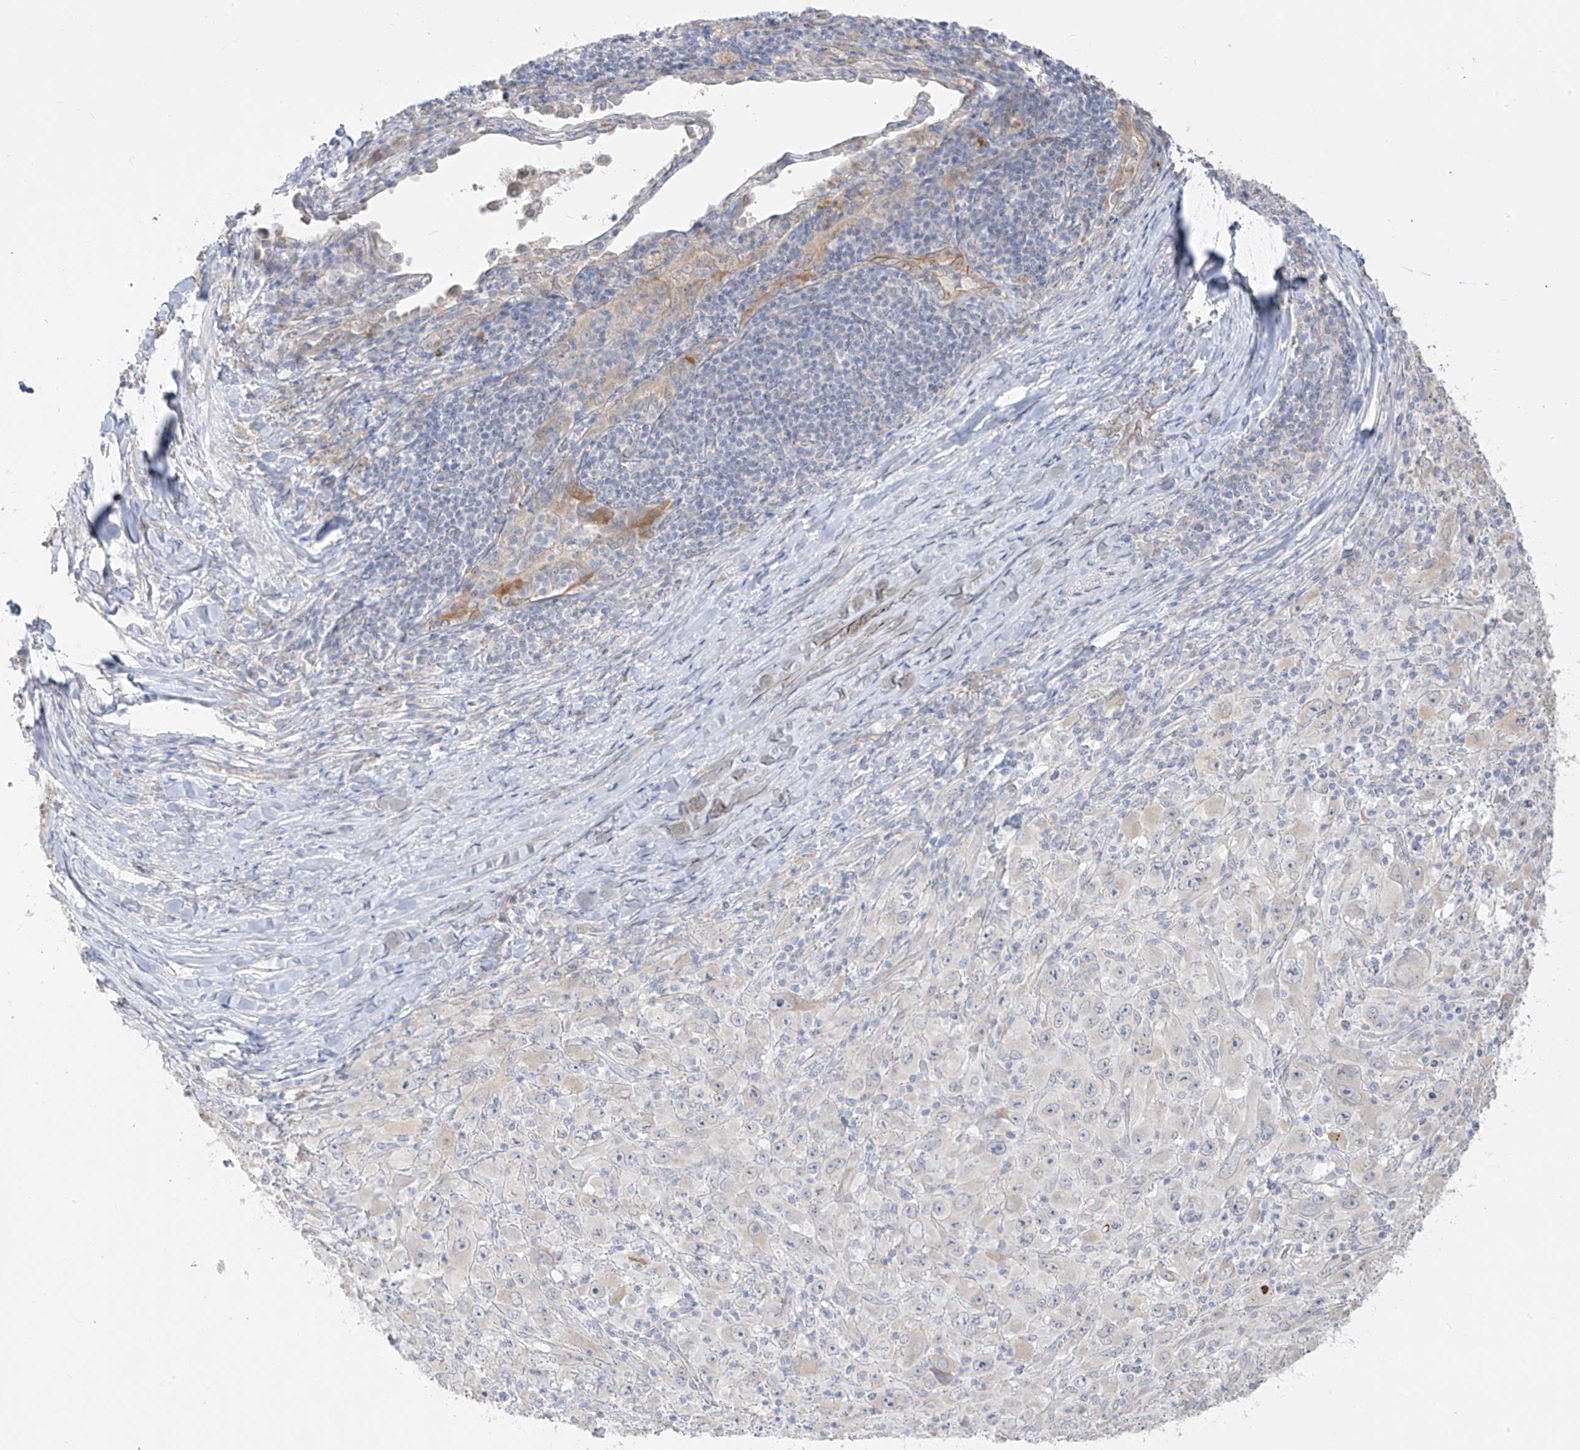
{"staining": {"intensity": "negative", "quantity": "none", "location": "none"}, "tissue": "melanoma", "cell_type": "Tumor cells", "image_type": "cancer", "snomed": [{"axis": "morphology", "description": "Malignant melanoma, Metastatic site"}, {"axis": "topography", "description": "Skin"}], "caption": "A high-resolution photomicrograph shows immunohistochemistry staining of malignant melanoma (metastatic site), which displays no significant staining in tumor cells. Nuclei are stained in blue.", "gene": "DCDC2", "patient": {"sex": "female", "age": 56}}